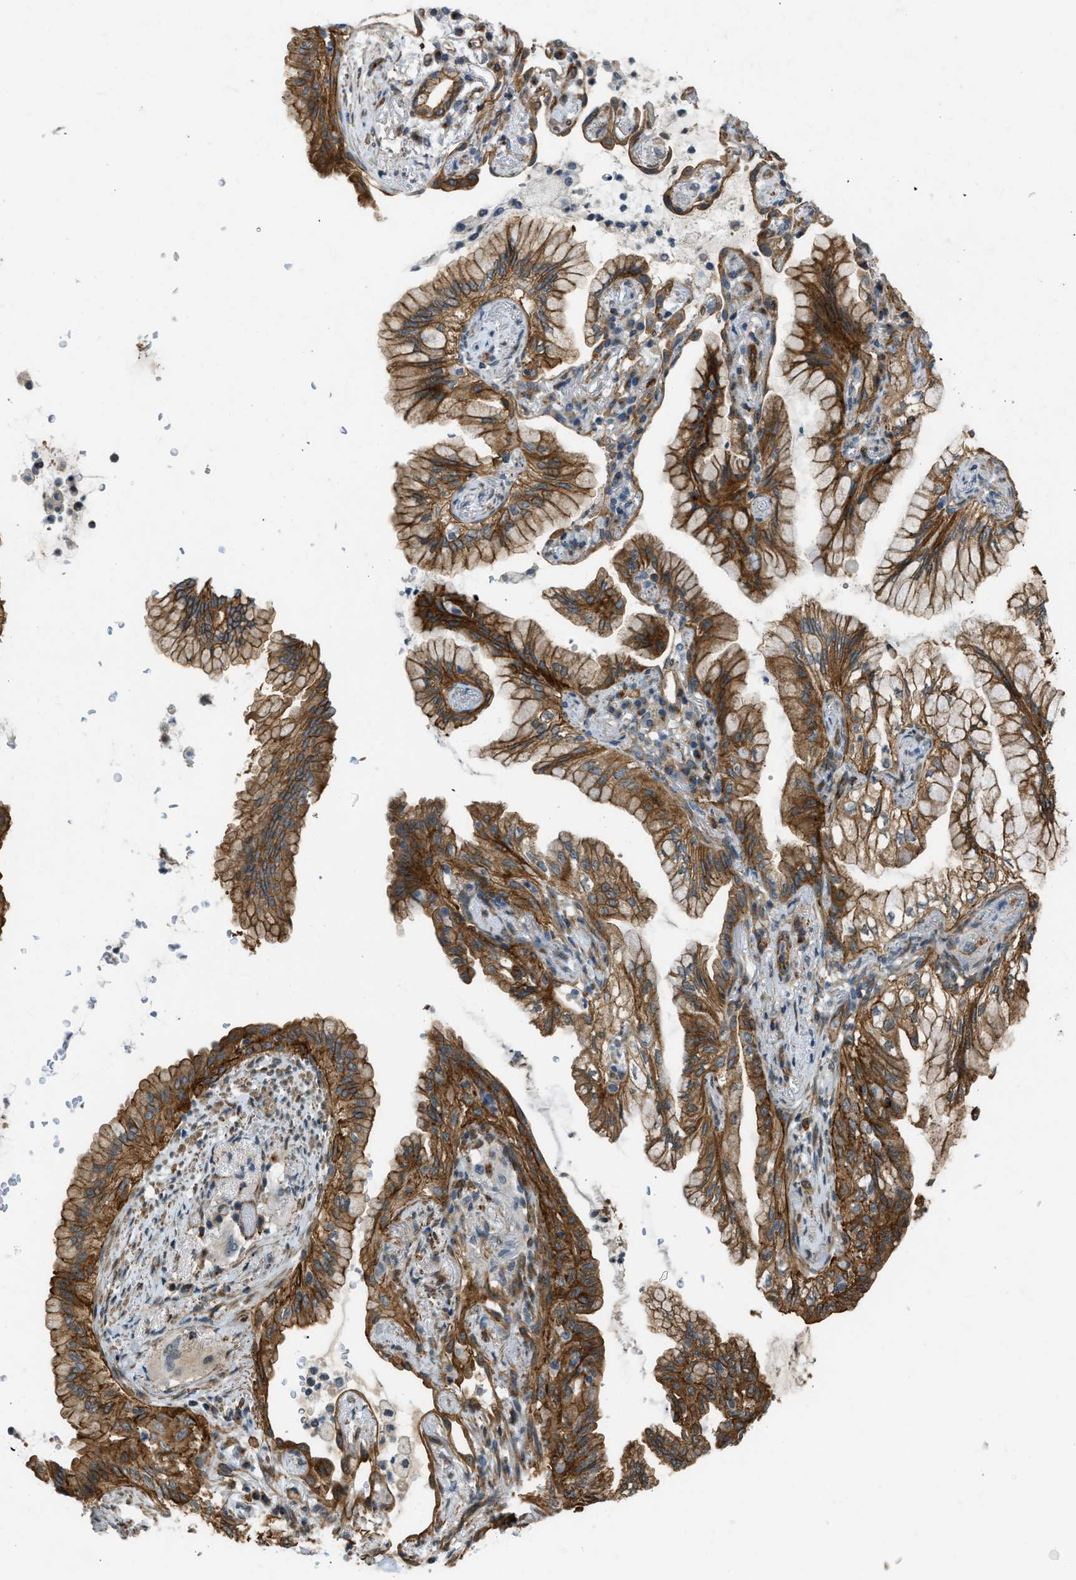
{"staining": {"intensity": "strong", "quantity": ">75%", "location": "cytoplasmic/membranous"}, "tissue": "lung cancer", "cell_type": "Tumor cells", "image_type": "cancer", "snomed": [{"axis": "morphology", "description": "Adenocarcinoma, NOS"}, {"axis": "topography", "description": "Lung"}], "caption": "Protein expression analysis of human lung cancer (adenocarcinoma) reveals strong cytoplasmic/membranous staining in approximately >75% of tumor cells. (IHC, brightfield microscopy, high magnification).", "gene": "KIAA1671", "patient": {"sex": "female", "age": 70}}